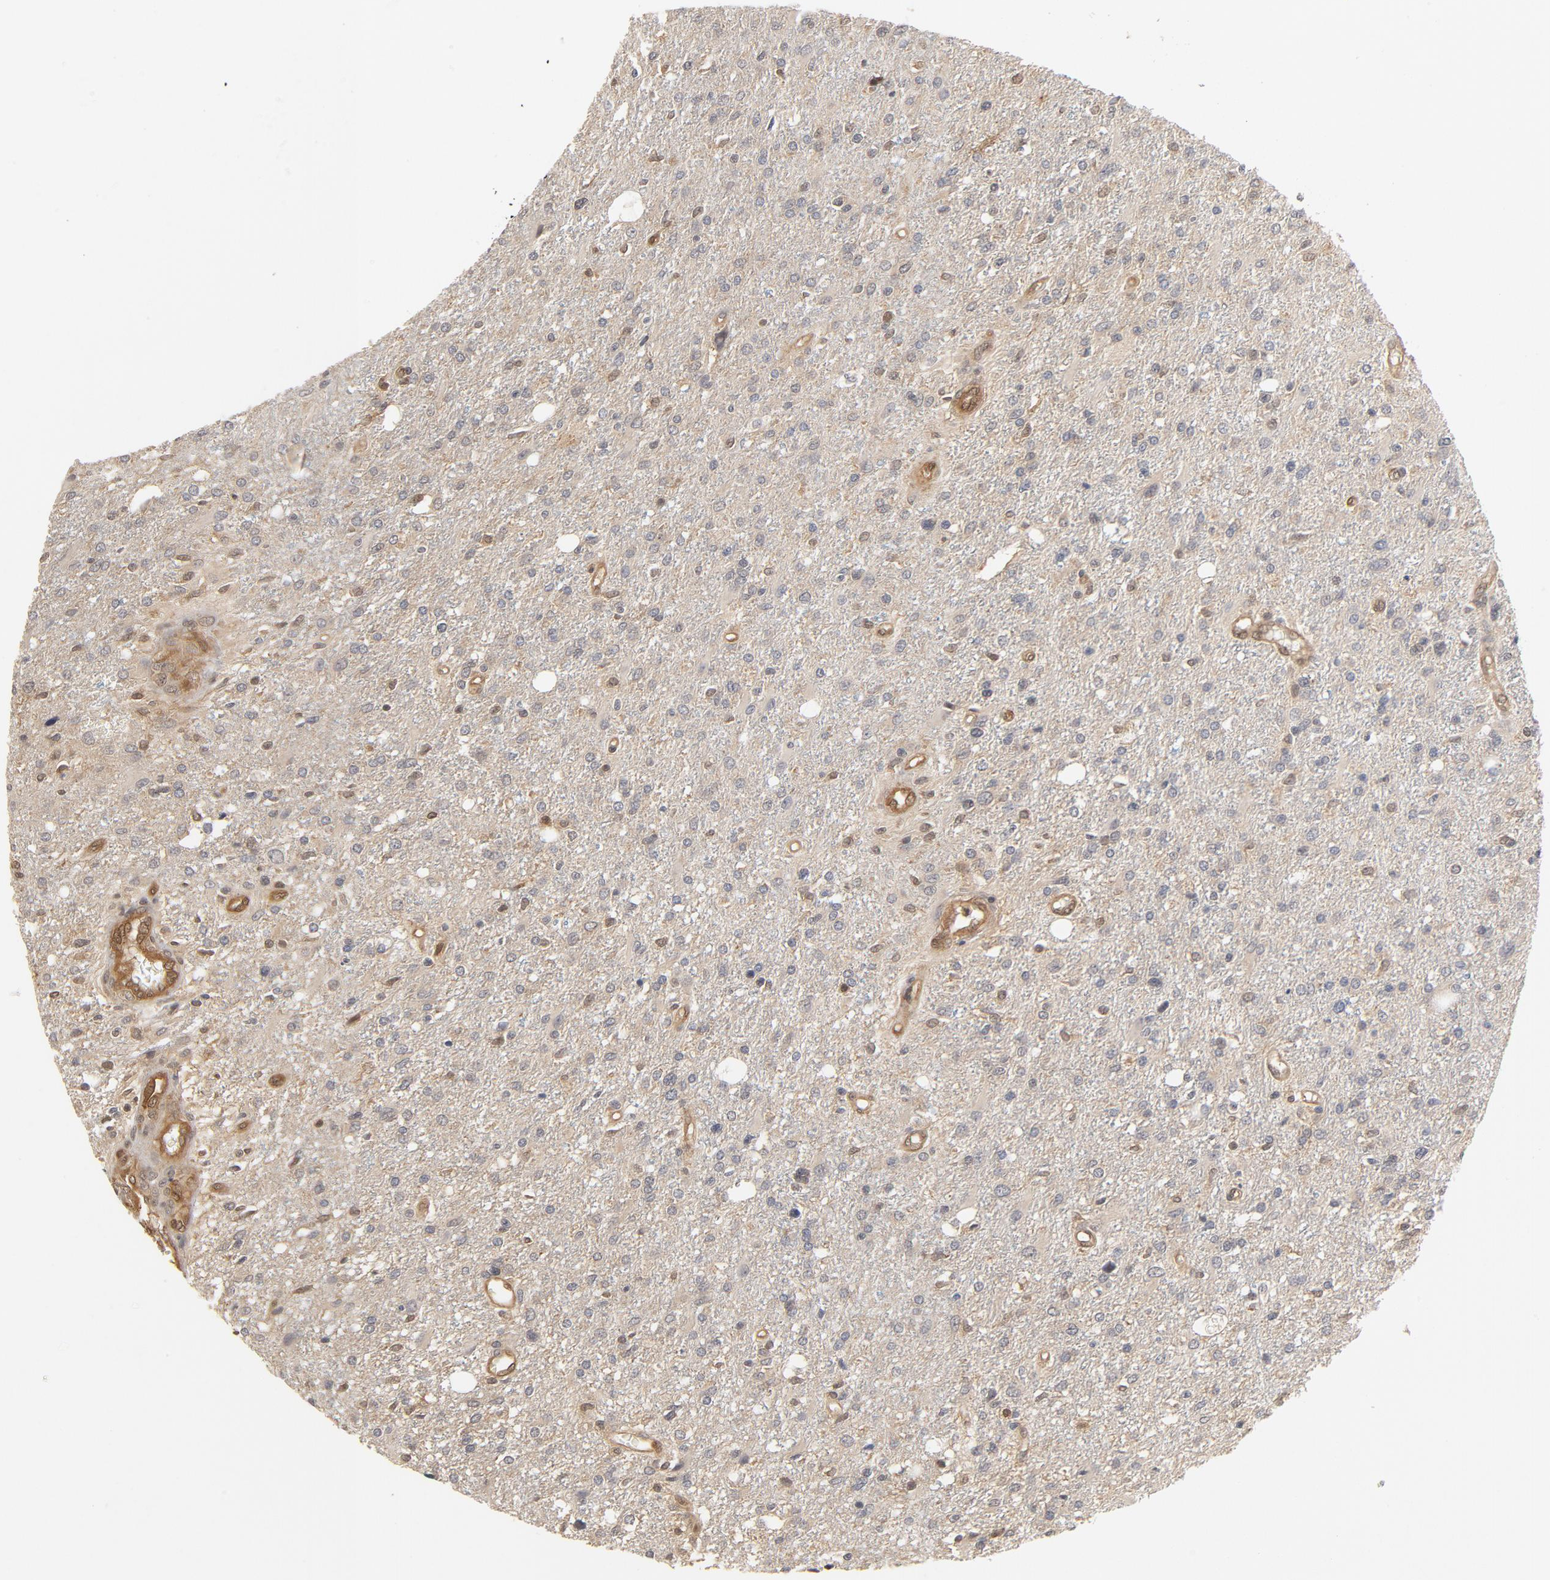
{"staining": {"intensity": "weak", "quantity": ">75%", "location": "cytoplasmic/membranous"}, "tissue": "glioma", "cell_type": "Tumor cells", "image_type": "cancer", "snomed": [{"axis": "morphology", "description": "Glioma, malignant, High grade"}, {"axis": "topography", "description": "Cerebral cortex"}], "caption": "A high-resolution photomicrograph shows immunohistochemistry (IHC) staining of malignant glioma (high-grade), which displays weak cytoplasmic/membranous staining in about >75% of tumor cells.", "gene": "CDC37", "patient": {"sex": "male", "age": 76}}